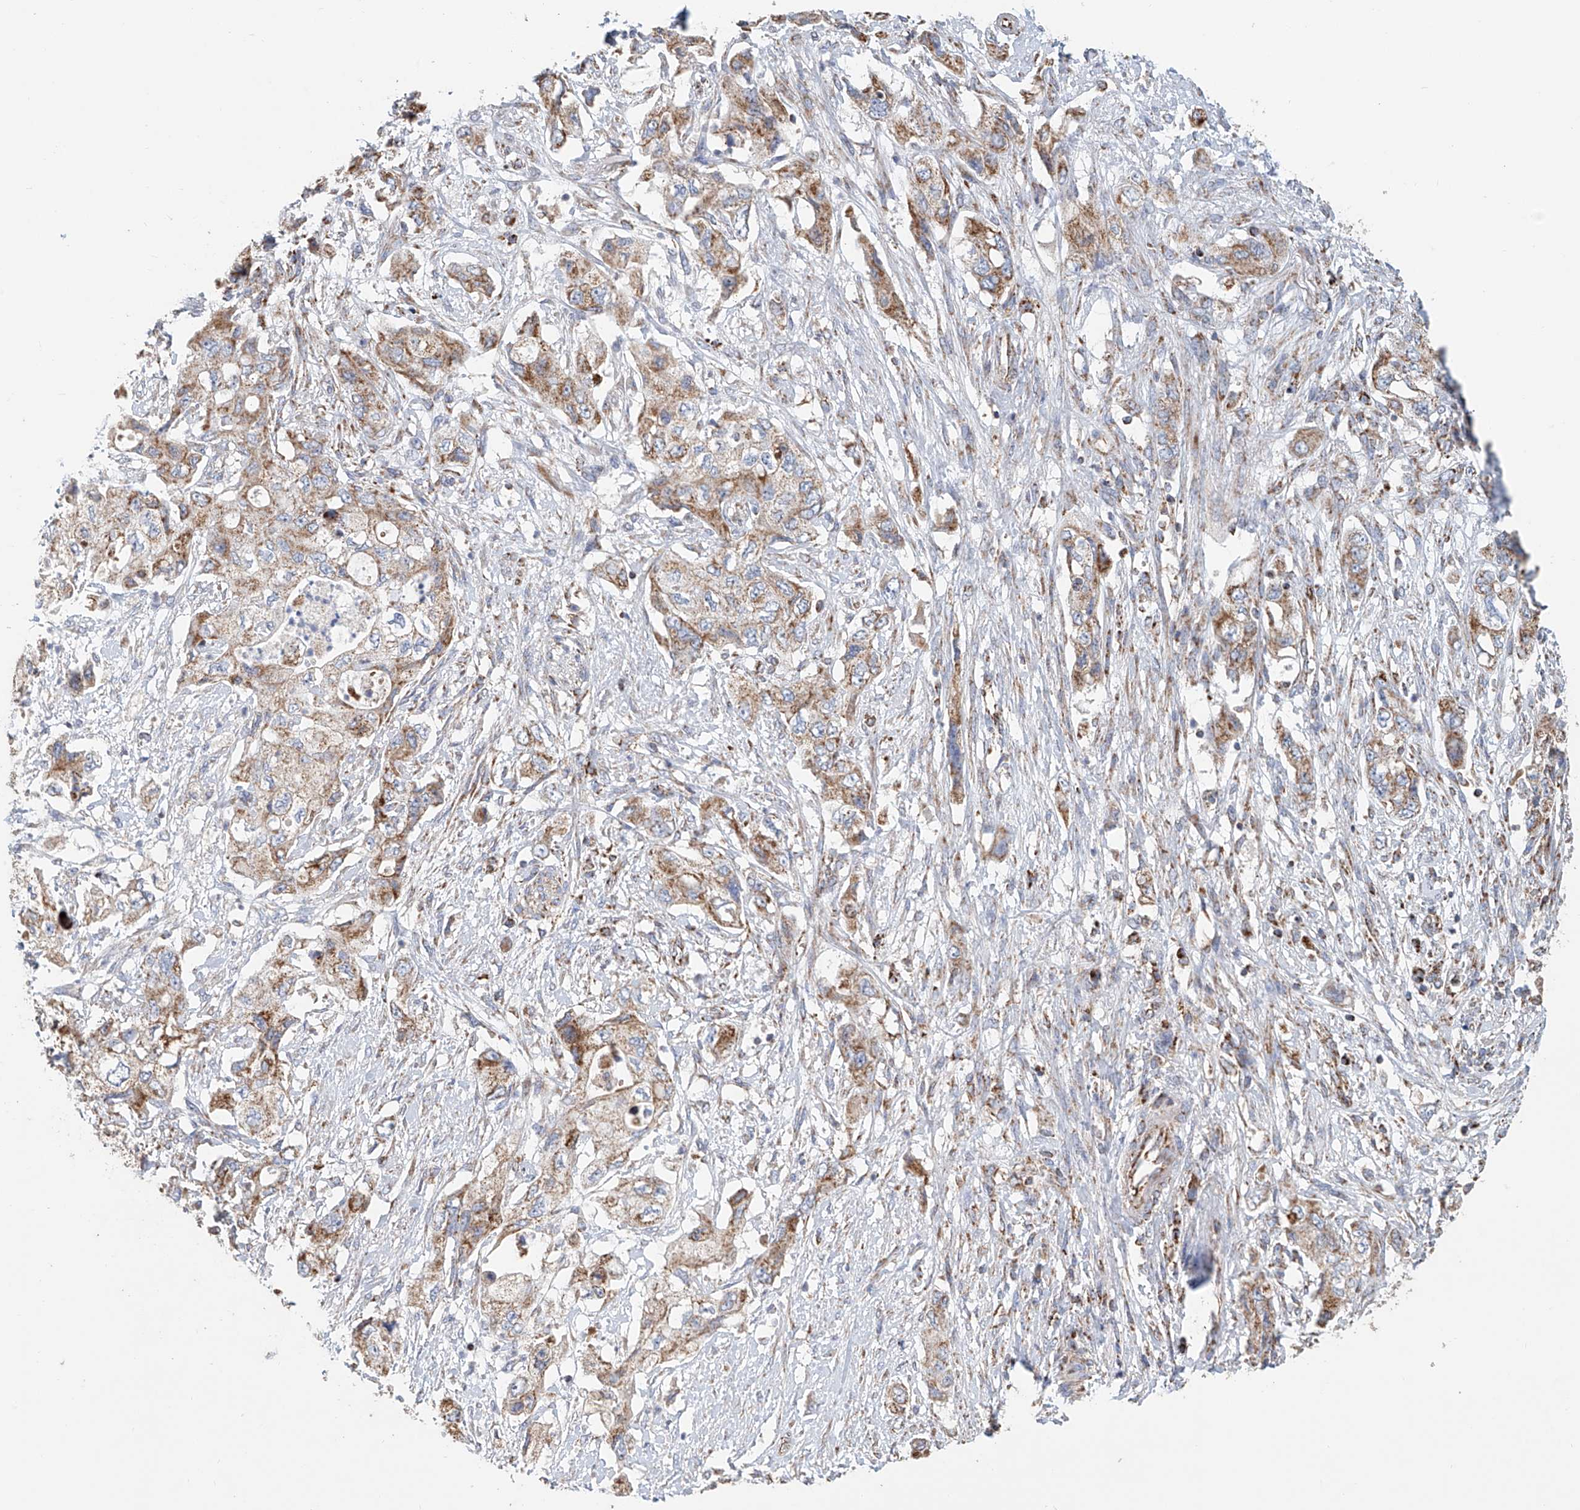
{"staining": {"intensity": "moderate", "quantity": ">75%", "location": "cytoplasmic/membranous"}, "tissue": "pancreatic cancer", "cell_type": "Tumor cells", "image_type": "cancer", "snomed": [{"axis": "morphology", "description": "Adenocarcinoma, NOS"}, {"axis": "topography", "description": "Pancreas"}], "caption": "Pancreatic adenocarcinoma tissue shows moderate cytoplasmic/membranous positivity in approximately >75% of tumor cells The staining is performed using DAB (3,3'-diaminobenzidine) brown chromogen to label protein expression. The nuclei are counter-stained blue using hematoxylin.", "gene": "MCL1", "patient": {"sex": "female", "age": 73}}